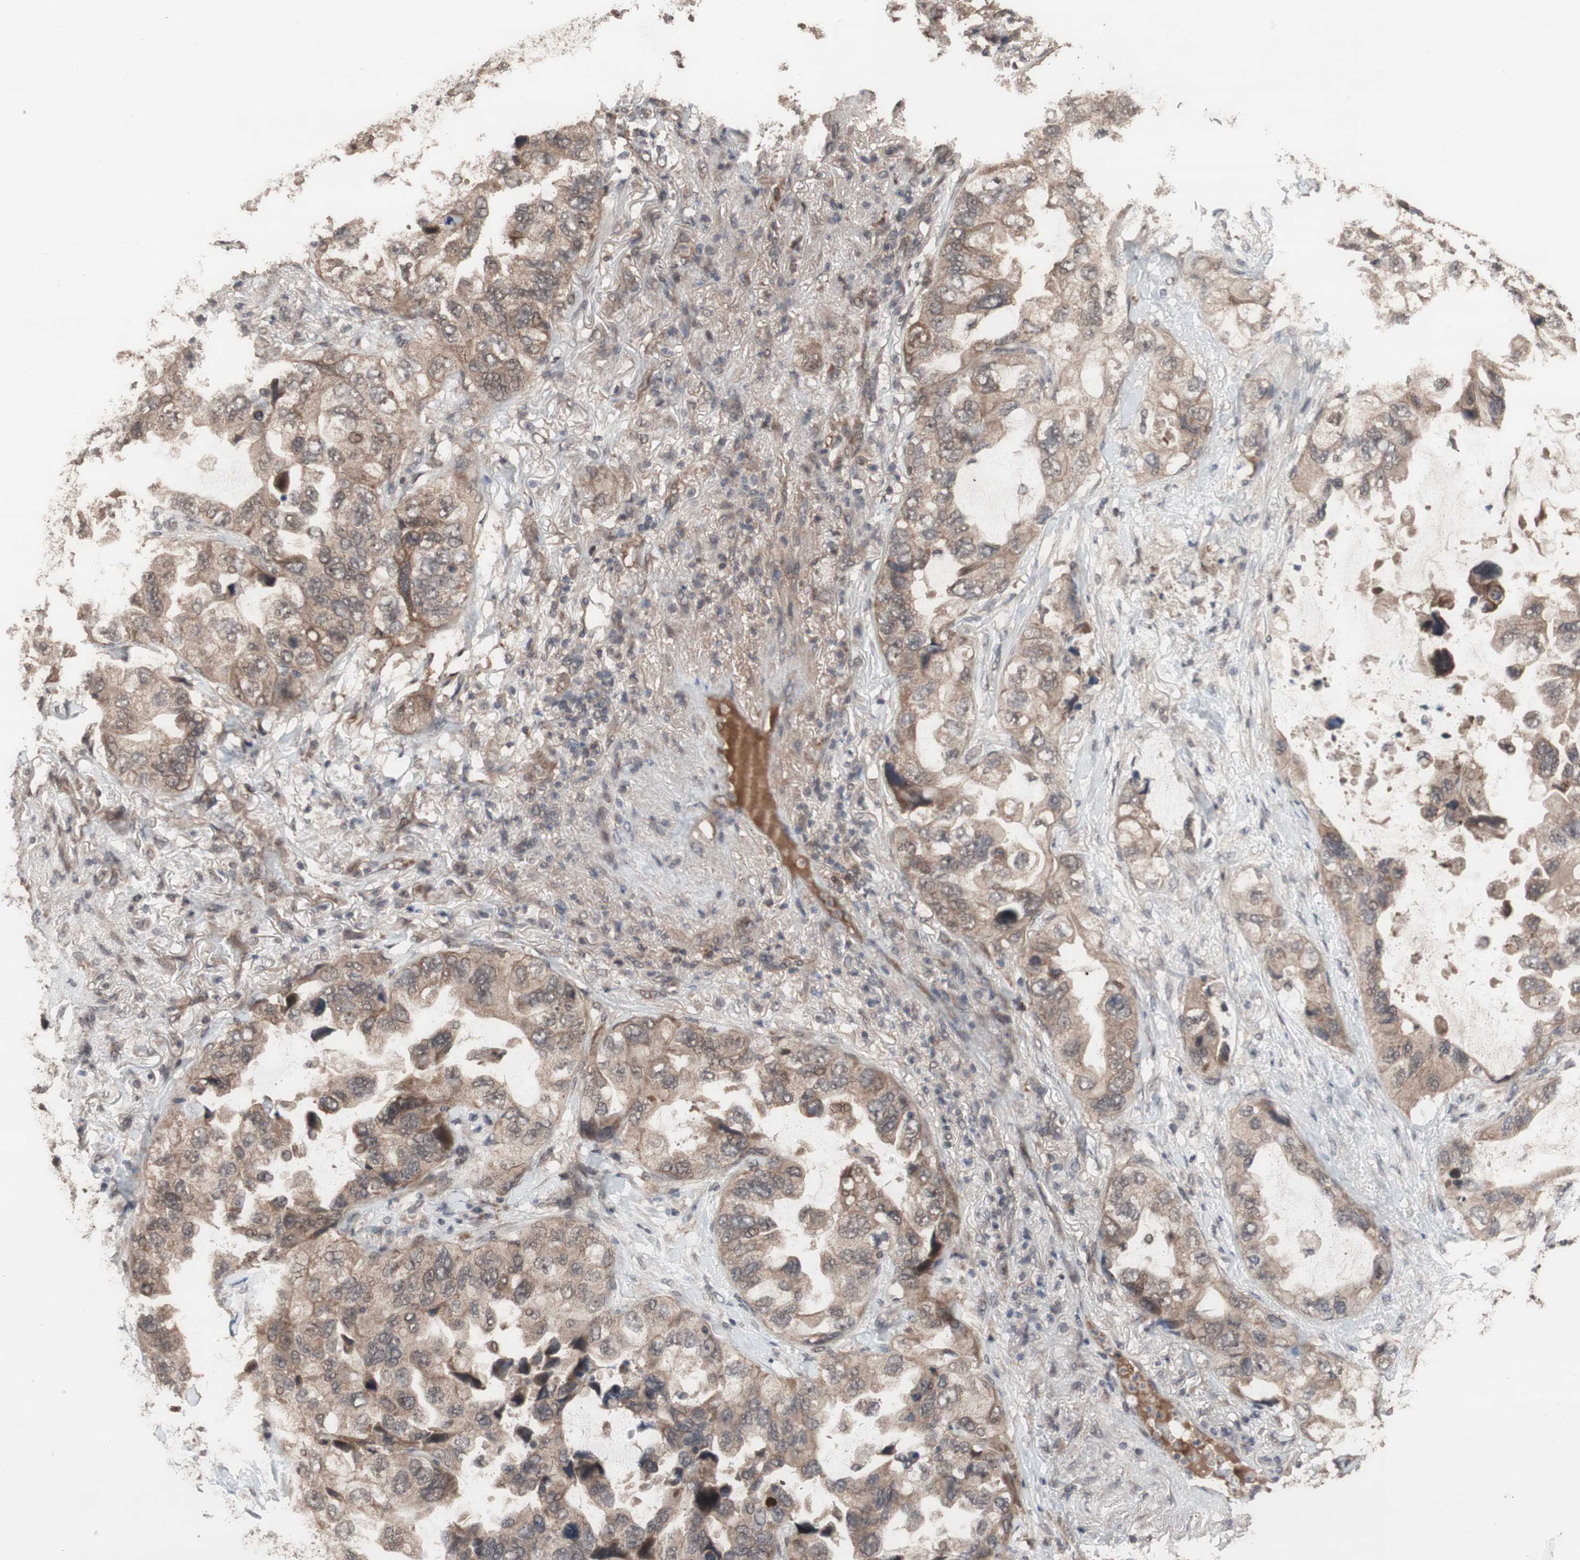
{"staining": {"intensity": "moderate", "quantity": ">75%", "location": "cytoplasmic/membranous"}, "tissue": "lung cancer", "cell_type": "Tumor cells", "image_type": "cancer", "snomed": [{"axis": "morphology", "description": "Squamous cell carcinoma, NOS"}, {"axis": "topography", "description": "Lung"}], "caption": "Tumor cells reveal medium levels of moderate cytoplasmic/membranous positivity in approximately >75% of cells in squamous cell carcinoma (lung).", "gene": "KANSL1", "patient": {"sex": "female", "age": 73}}